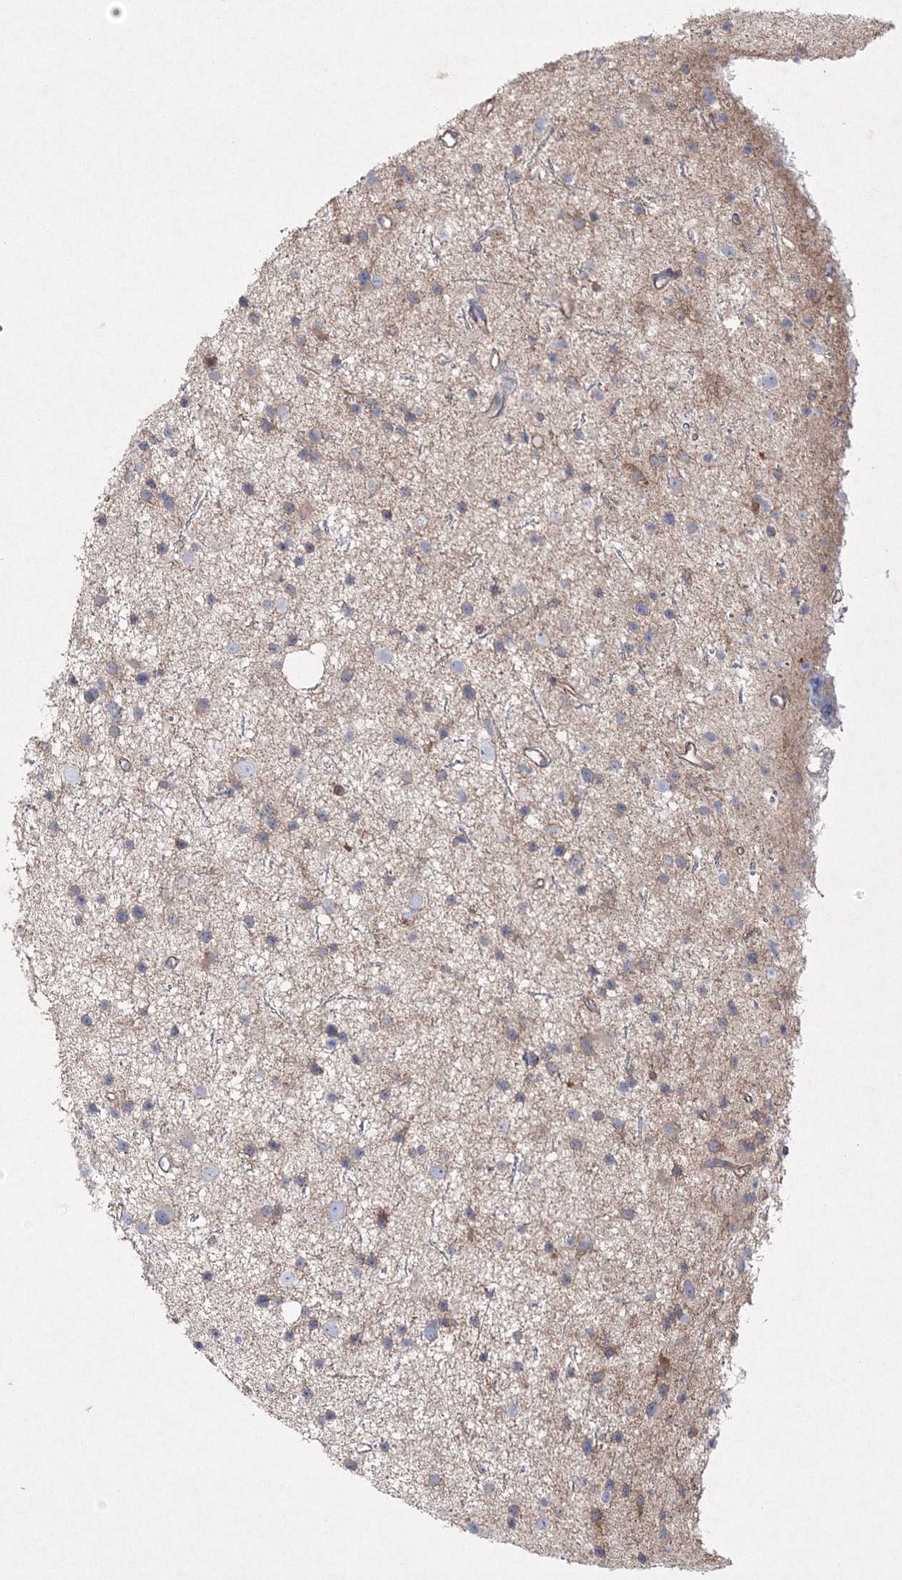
{"staining": {"intensity": "moderate", "quantity": "<25%", "location": "cytoplasmic/membranous"}, "tissue": "glioma", "cell_type": "Tumor cells", "image_type": "cancer", "snomed": [{"axis": "morphology", "description": "Glioma, malignant, Low grade"}, {"axis": "topography", "description": "Cerebral cortex"}], "caption": "Human low-grade glioma (malignant) stained with a protein marker displays moderate staining in tumor cells.", "gene": "NAA40", "patient": {"sex": "female", "age": 39}}